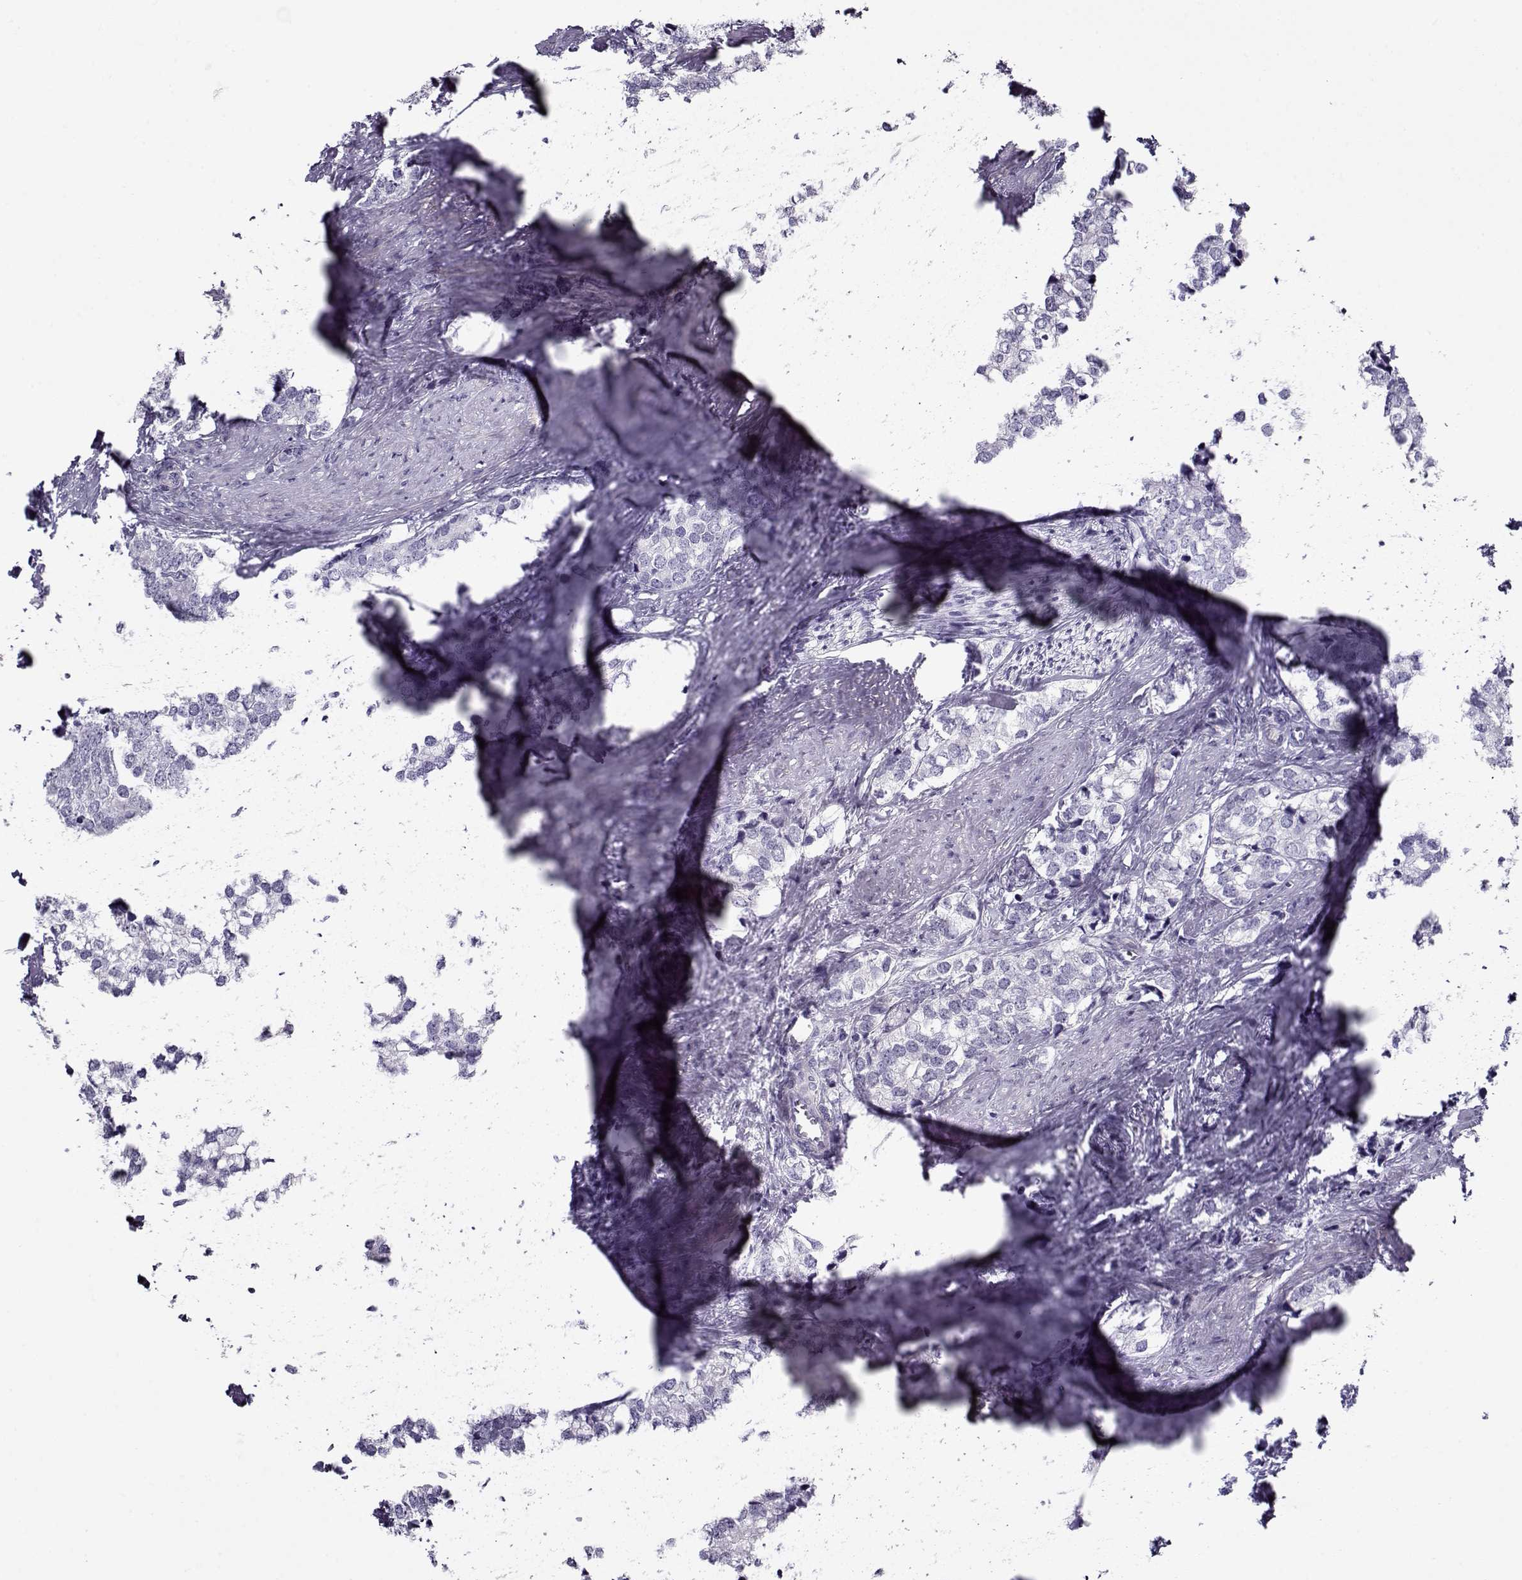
{"staining": {"intensity": "negative", "quantity": "none", "location": "none"}, "tissue": "prostate cancer", "cell_type": "Tumor cells", "image_type": "cancer", "snomed": [{"axis": "morphology", "description": "Adenocarcinoma, NOS"}, {"axis": "topography", "description": "Prostate and seminal vesicle, NOS"}], "caption": "High magnification brightfield microscopy of prostate adenocarcinoma stained with DAB (brown) and counterstained with hematoxylin (blue): tumor cells show no significant positivity.", "gene": "CIBAR1", "patient": {"sex": "male", "age": 63}}